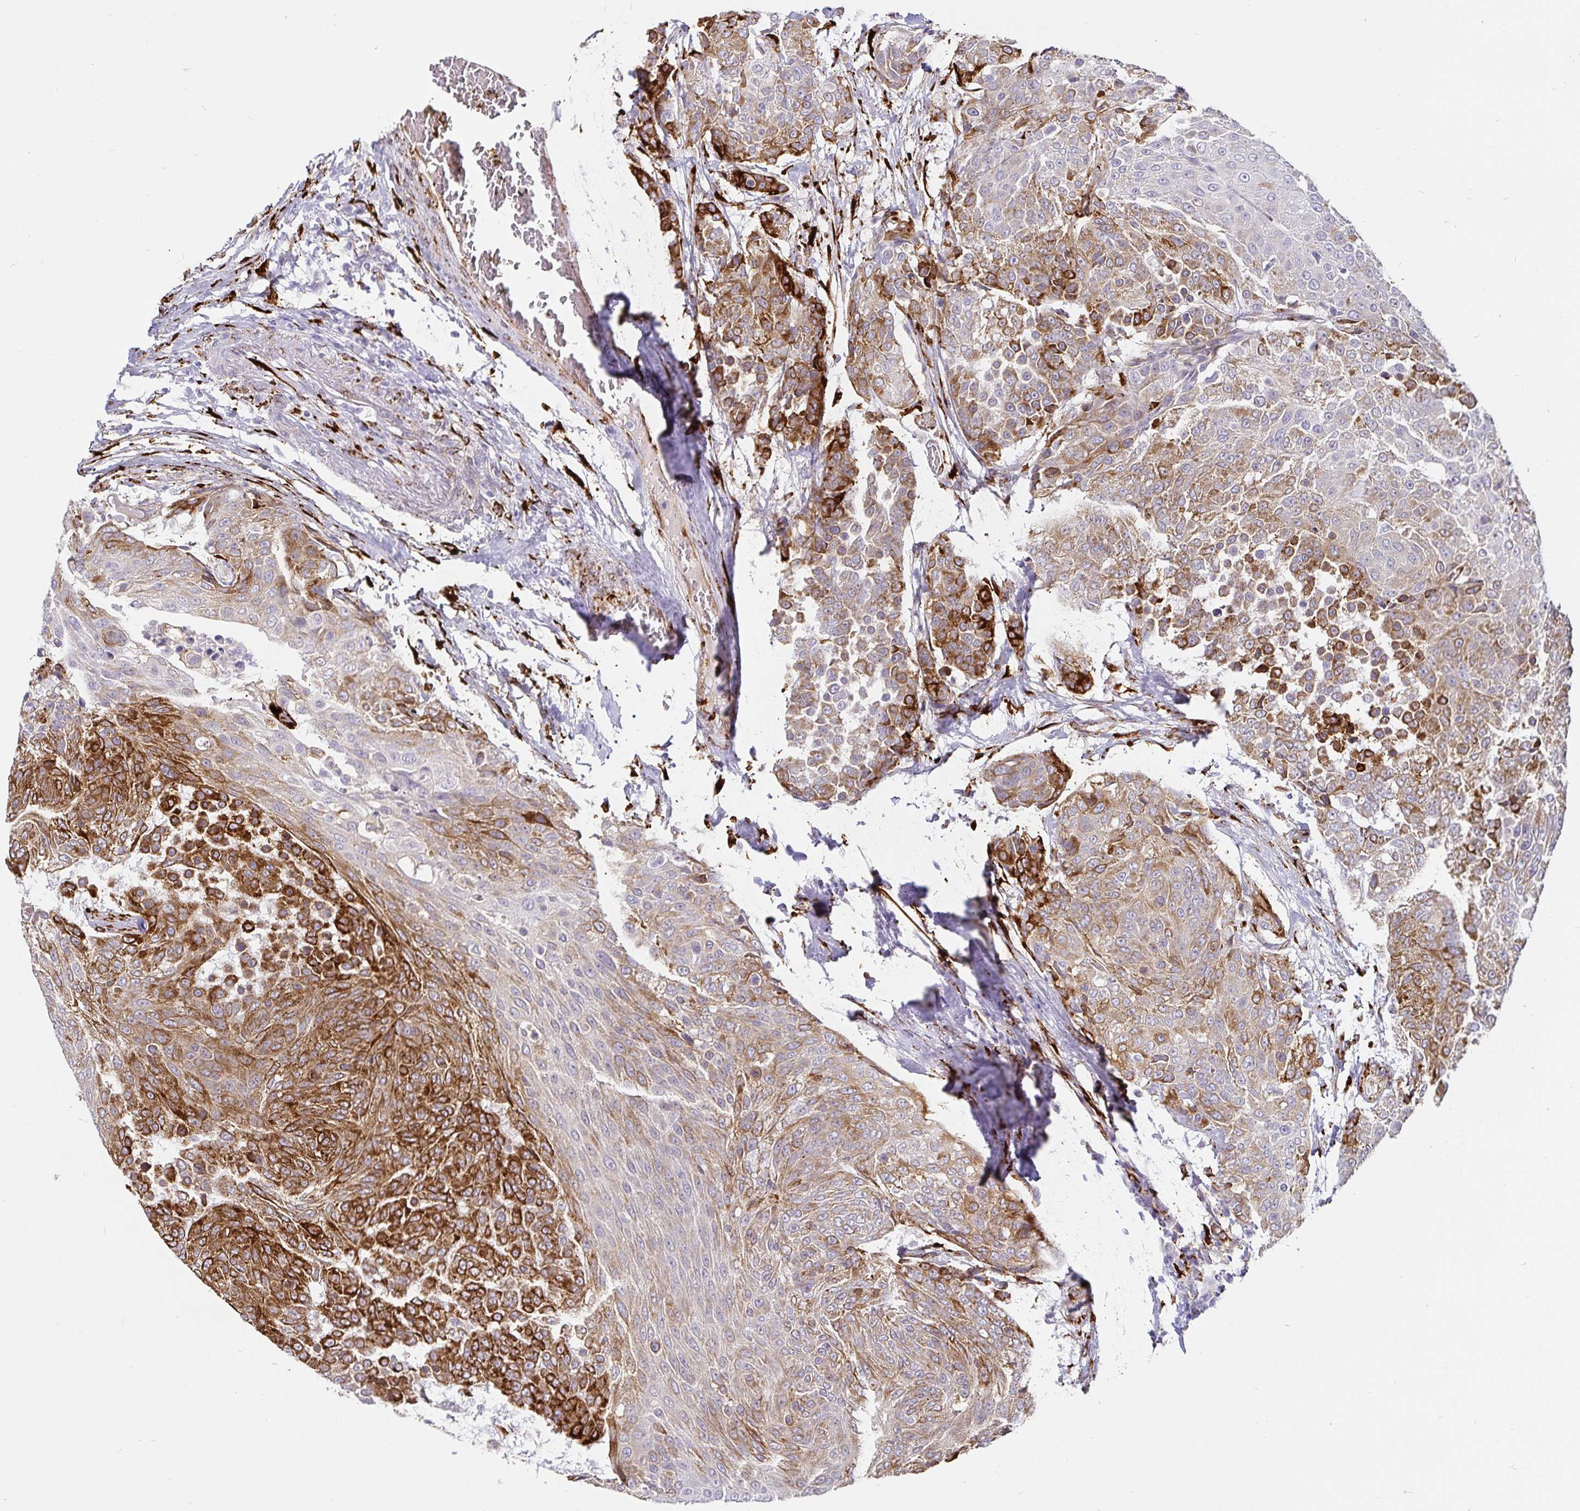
{"staining": {"intensity": "strong", "quantity": "25%-75%", "location": "cytoplasmic/membranous"}, "tissue": "urothelial cancer", "cell_type": "Tumor cells", "image_type": "cancer", "snomed": [{"axis": "morphology", "description": "Urothelial carcinoma, High grade"}, {"axis": "topography", "description": "Urinary bladder"}], "caption": "Immunohistochemical staining of urothelial cancer reveals high levels of strong cytoplasmic/membranous staining in approximately 25%-75% of tumor cells.", "gene": "P4HA2", "patient": {"sex": "female", "age": 63}}